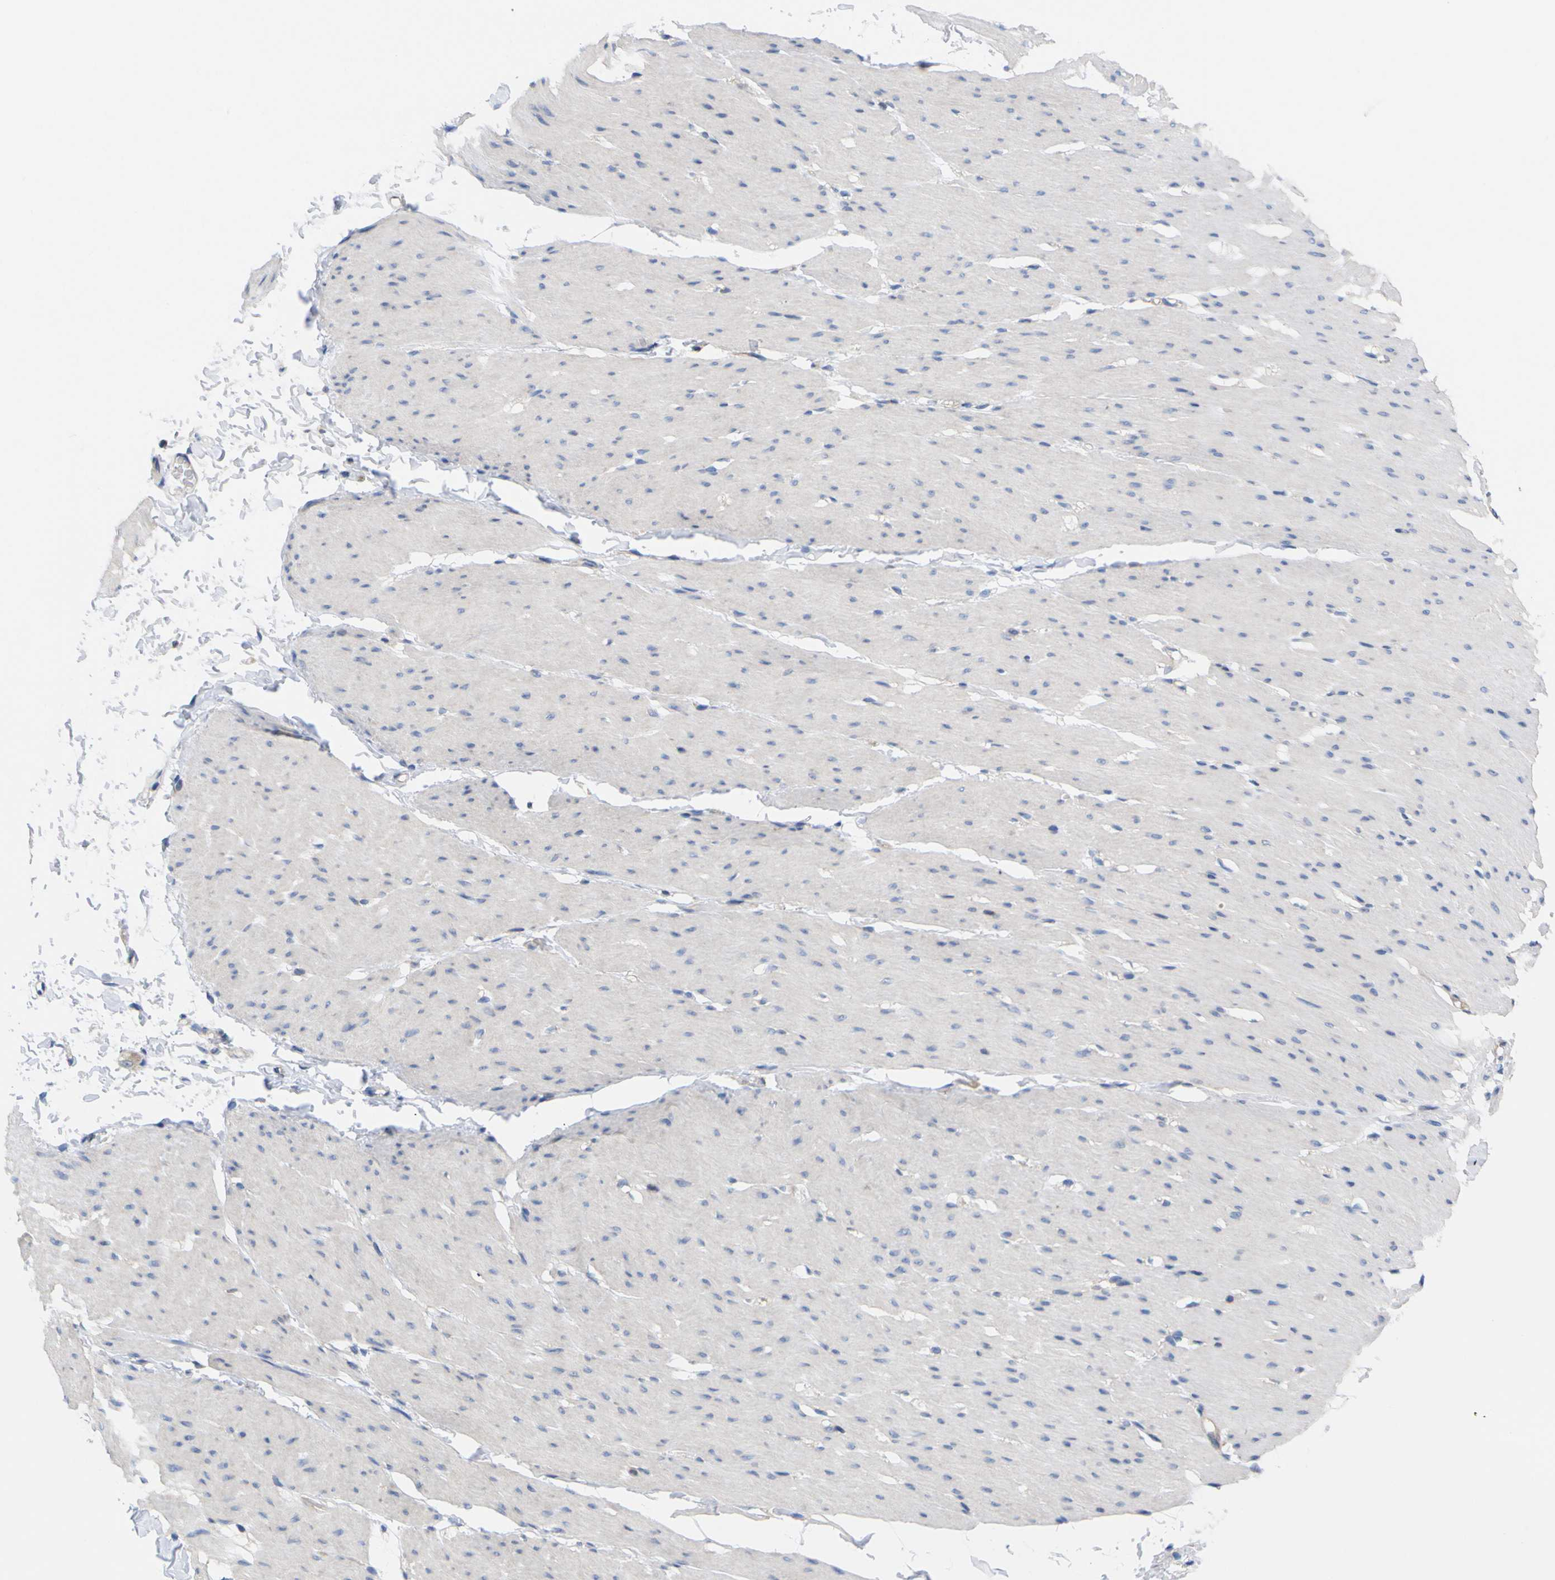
{"staining": {"intensity": "negative", "quantity": "none", "location": "none"}, "tissue": "smooth muscle", "cell_type": "Smooth muscle cells", "image_type": "normal", "snomed": [{"axis": "morphology", "description": "Normal tissue, NOS"}, {"axis": "topography", "description": "Smooth muscle"}, {"axis": "topography", "description": "Colon"}], "caption": "IHC image of benign human smooth muscle stained for a protein (brown), which demonstrates no expression in smooth muscle cells.", "gene": "USH1C", "patient": {"sex": "male", "age": 67}}